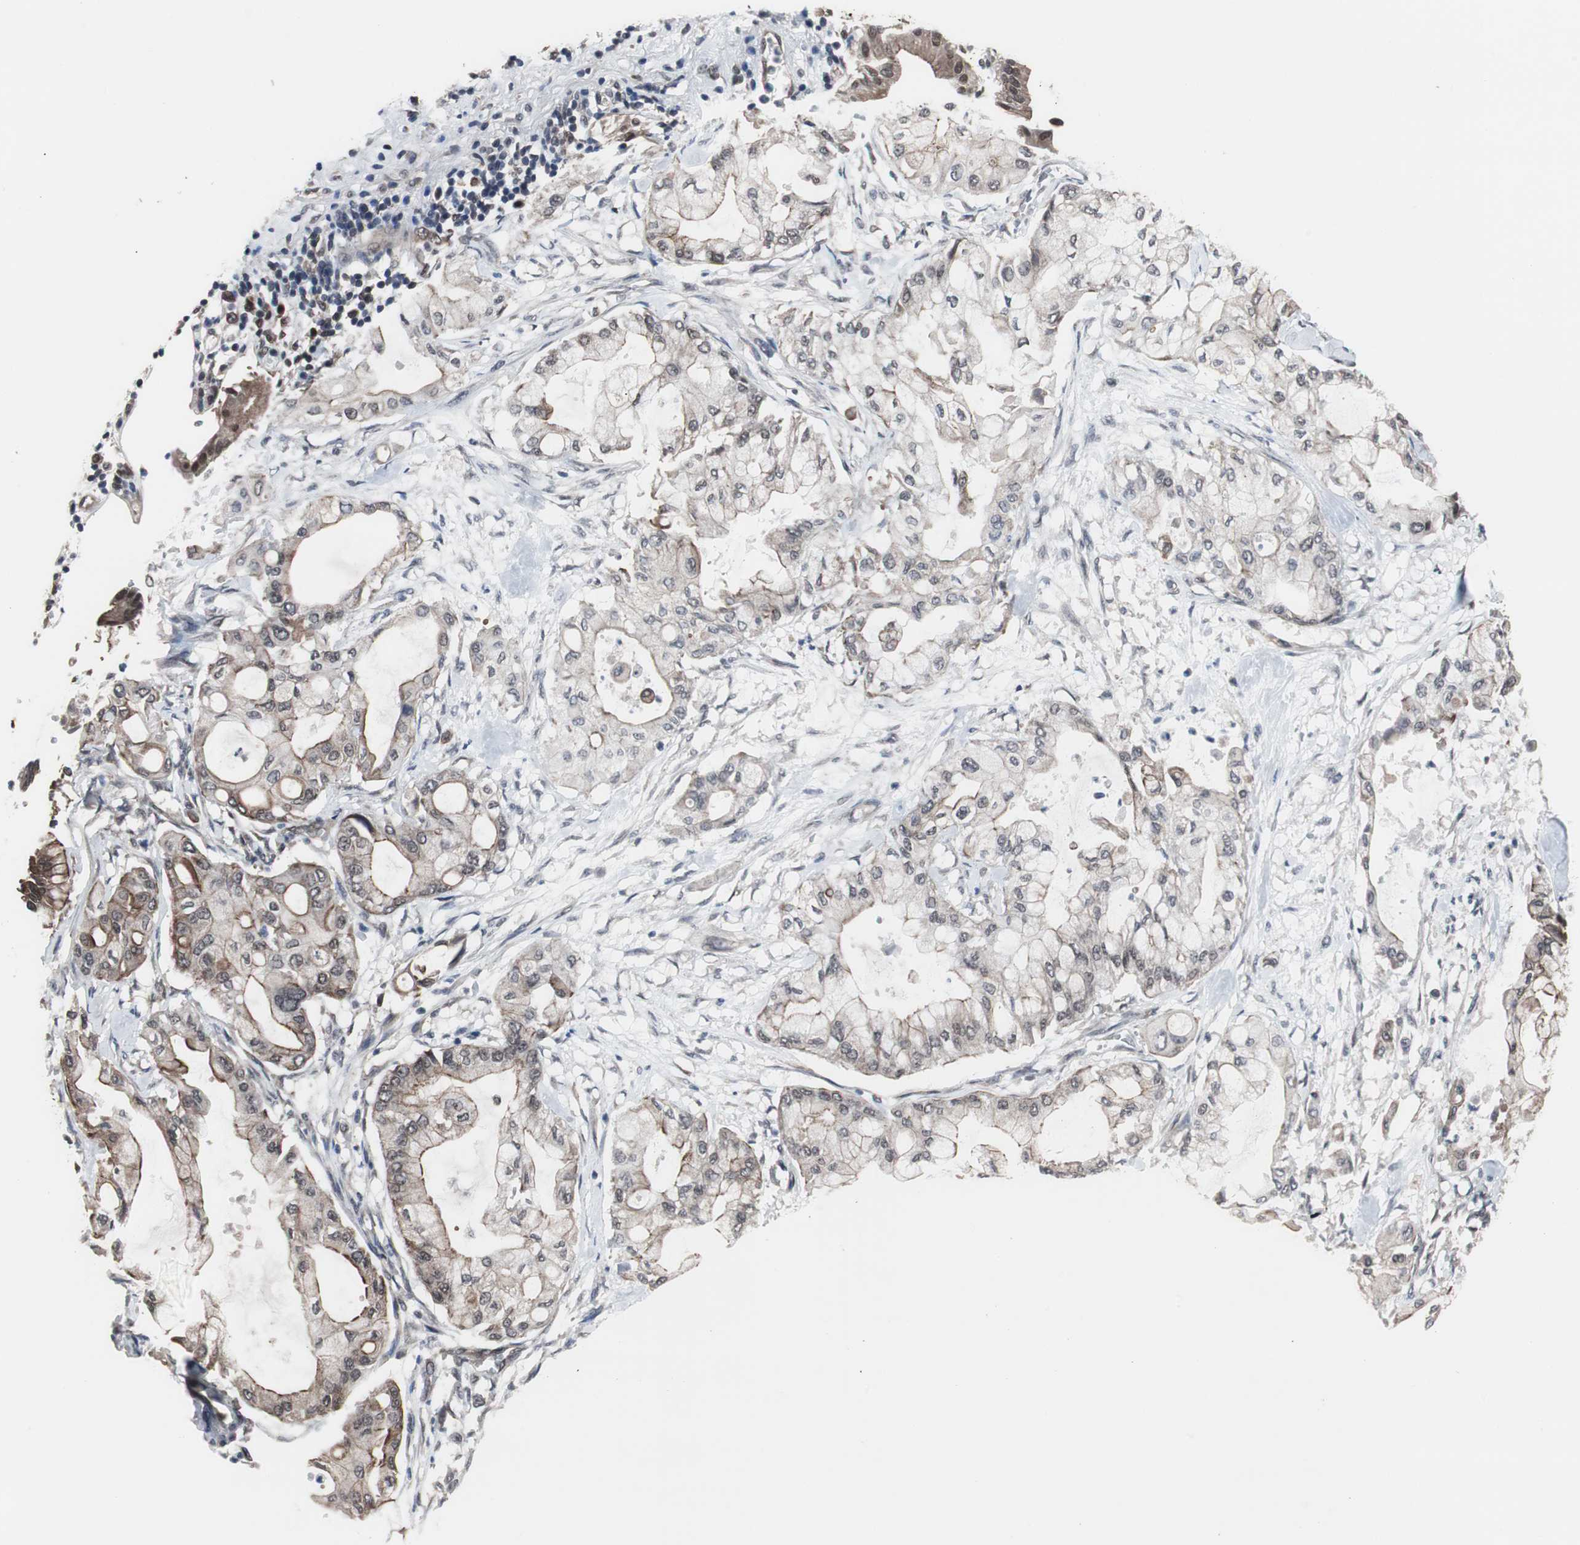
{"staining": {"intensity": "moderate", "quantity": "<25%", "location": "cytoplasmic/membranous,nuclear"}, "tissue": "pancreatic cancer", "cell_type": "Tumor cells", "image_type": "cancer", "snomed": [{"axis": "morphology", "description": "Adenocarcinoma, NOS"}, {"axis": "morphology", "description": "Adenocarcinoma, metastatic, NOS"}, {"axis": "topography", "description": "Lymph node"}, {"axis": "topography", "description": "Pancreas"}, {"axis": "topography", "description": "Duodenum"}], "caption": "DAB immunohistochemical staining of metastatic adenocarcinoma (pancreatic) shows moderate cytoplasmic/membranous and nuclear protein staining in about <25% of tumor cells. (Brightfield microscopy of DAB IHC at high magnification).", "gene": "GTF2F2", "patient": {"sex": "female", "age": 64}}